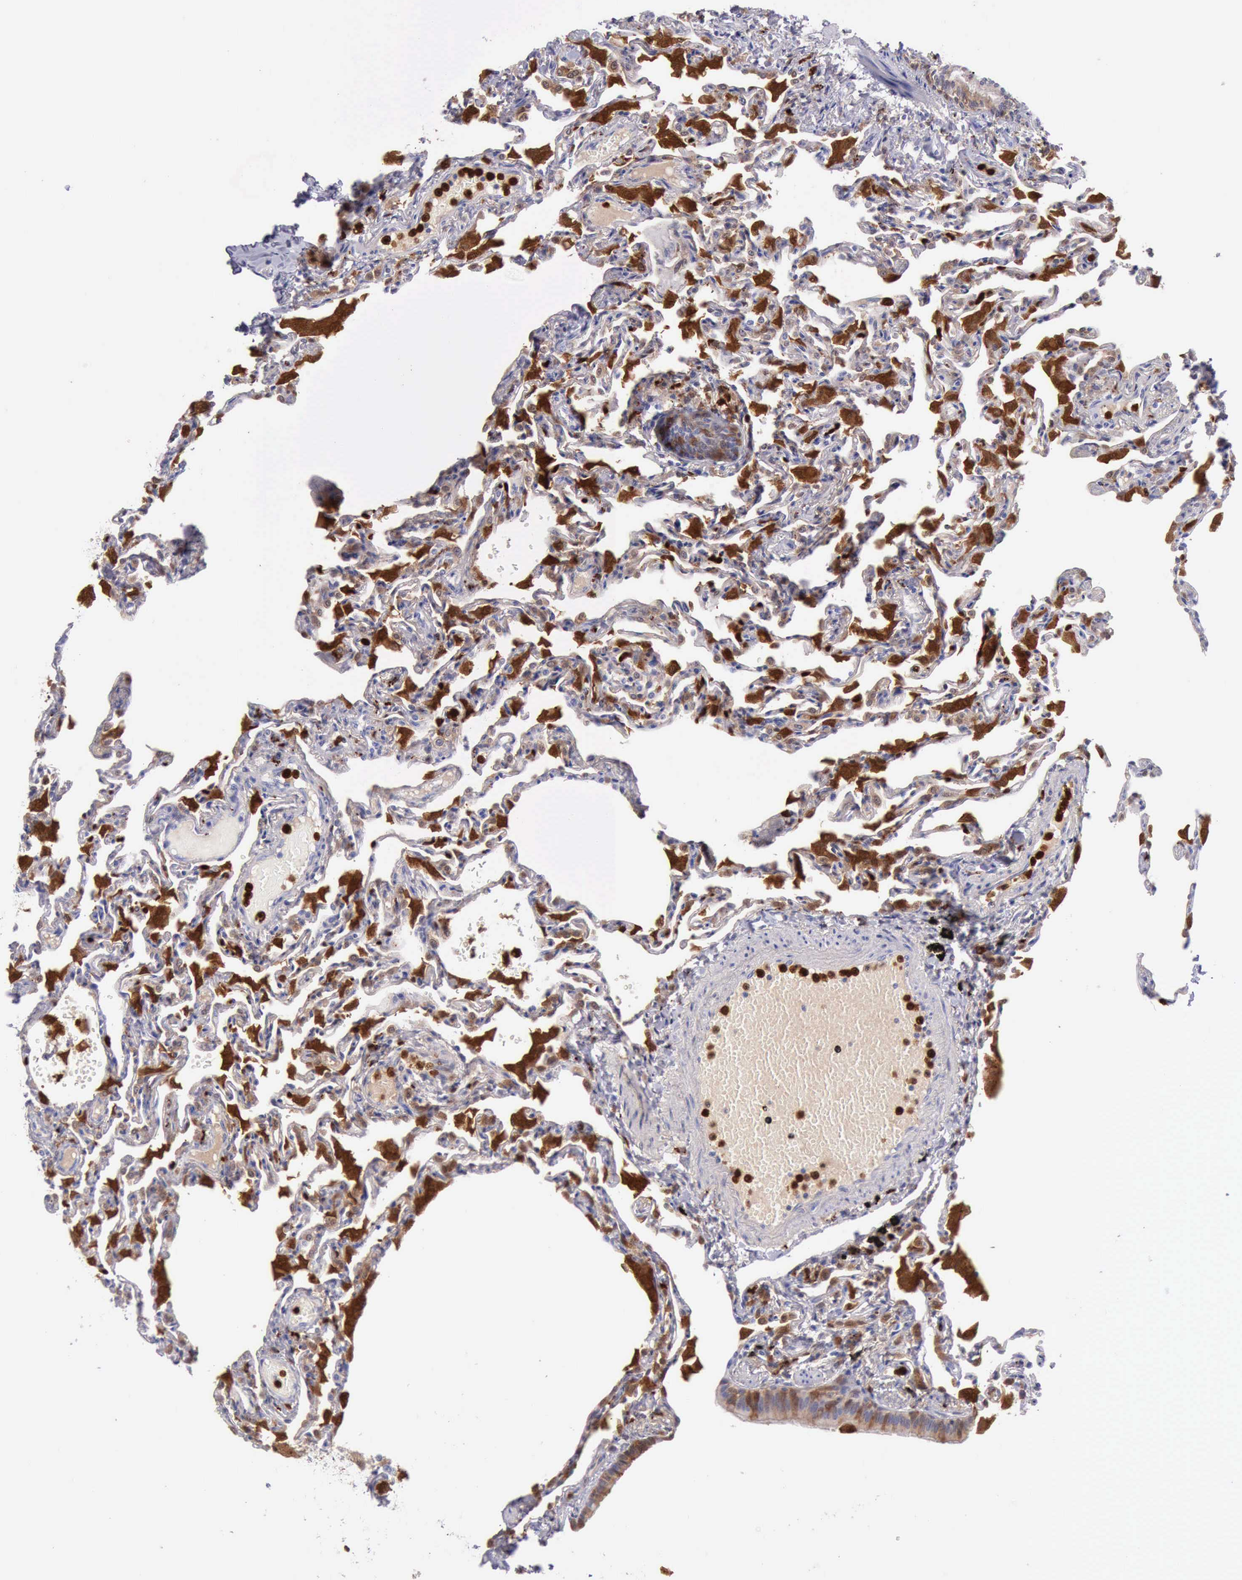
{"staining": {"intensity": "negative", "quantity": "none", "location": "none"}, "tissue": "lung", "cell_type": "Alveolar cells", "image_type": "normal", "snomed": [{"axis": "morphology", "description": "Normal tissue, NOS"}, {"axis": "topography", "description": "Lung"}], "caption": "High magnification brightfield microscopy of unremarkable lung stained with DAB (brown) and counterstained with hematoxylin (blue): alveolar cells show no significant positivity.", "gene": "CSTA", "patient": {"sex": "female", "age": 49}}